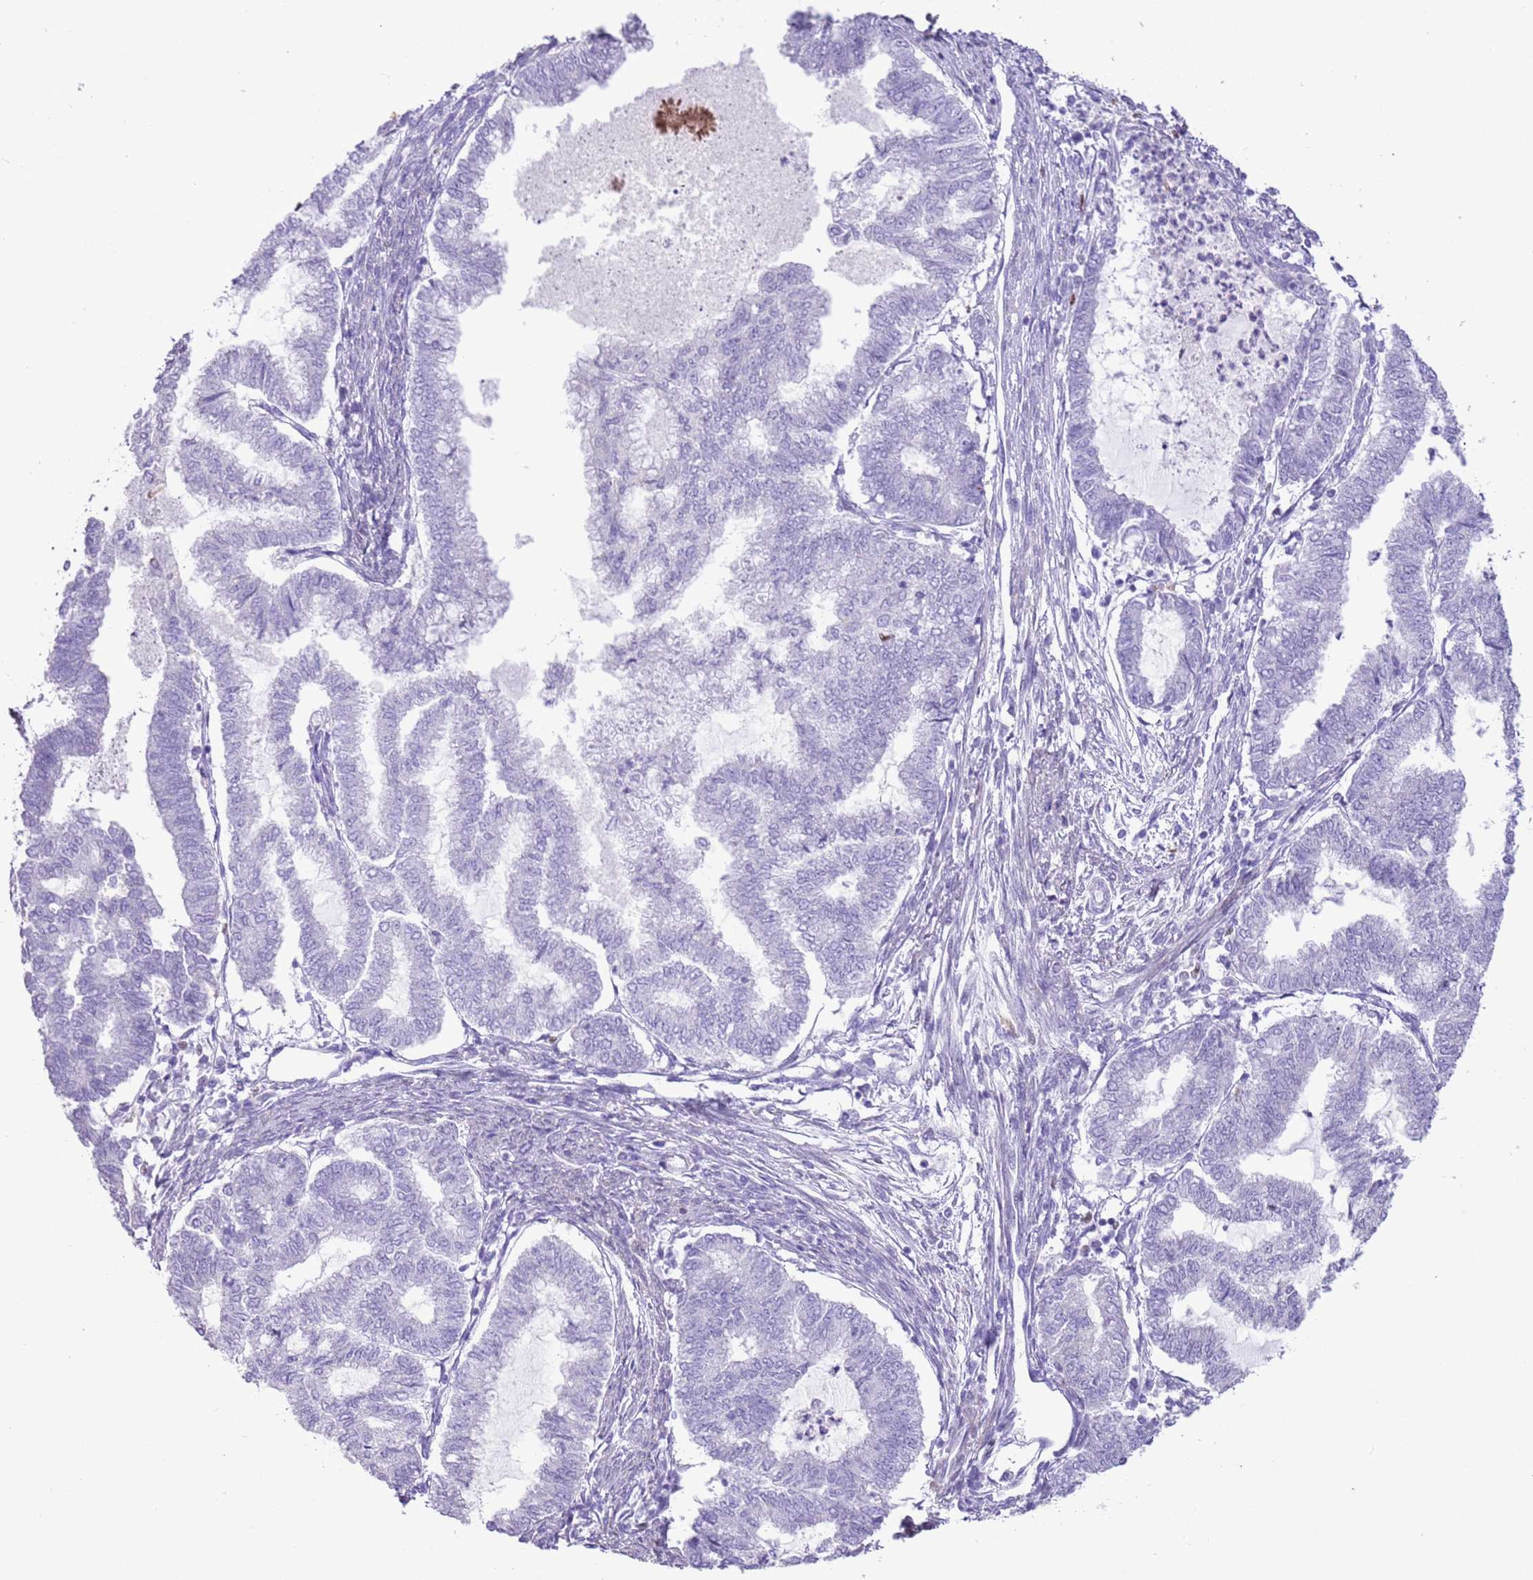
{"staining": {"intensity": "negative", "quantity": "none", "location": "none"}, "tissue": "endometrial cancer", "cell_type": "Tumor cells", "image_type": "cancer", "snomed": [{"axis": "morphology", "description": "Adenocarcinoma, NOS"}, {"axis": "topography", "description": "Endometrium"}], "caption": "Immunohistochemistry (IHC) of endometrial cancer exhibits no expression in tumor cells.", "gene": "SLC7A14", "patient": {"sex": "female", "age": 79}}